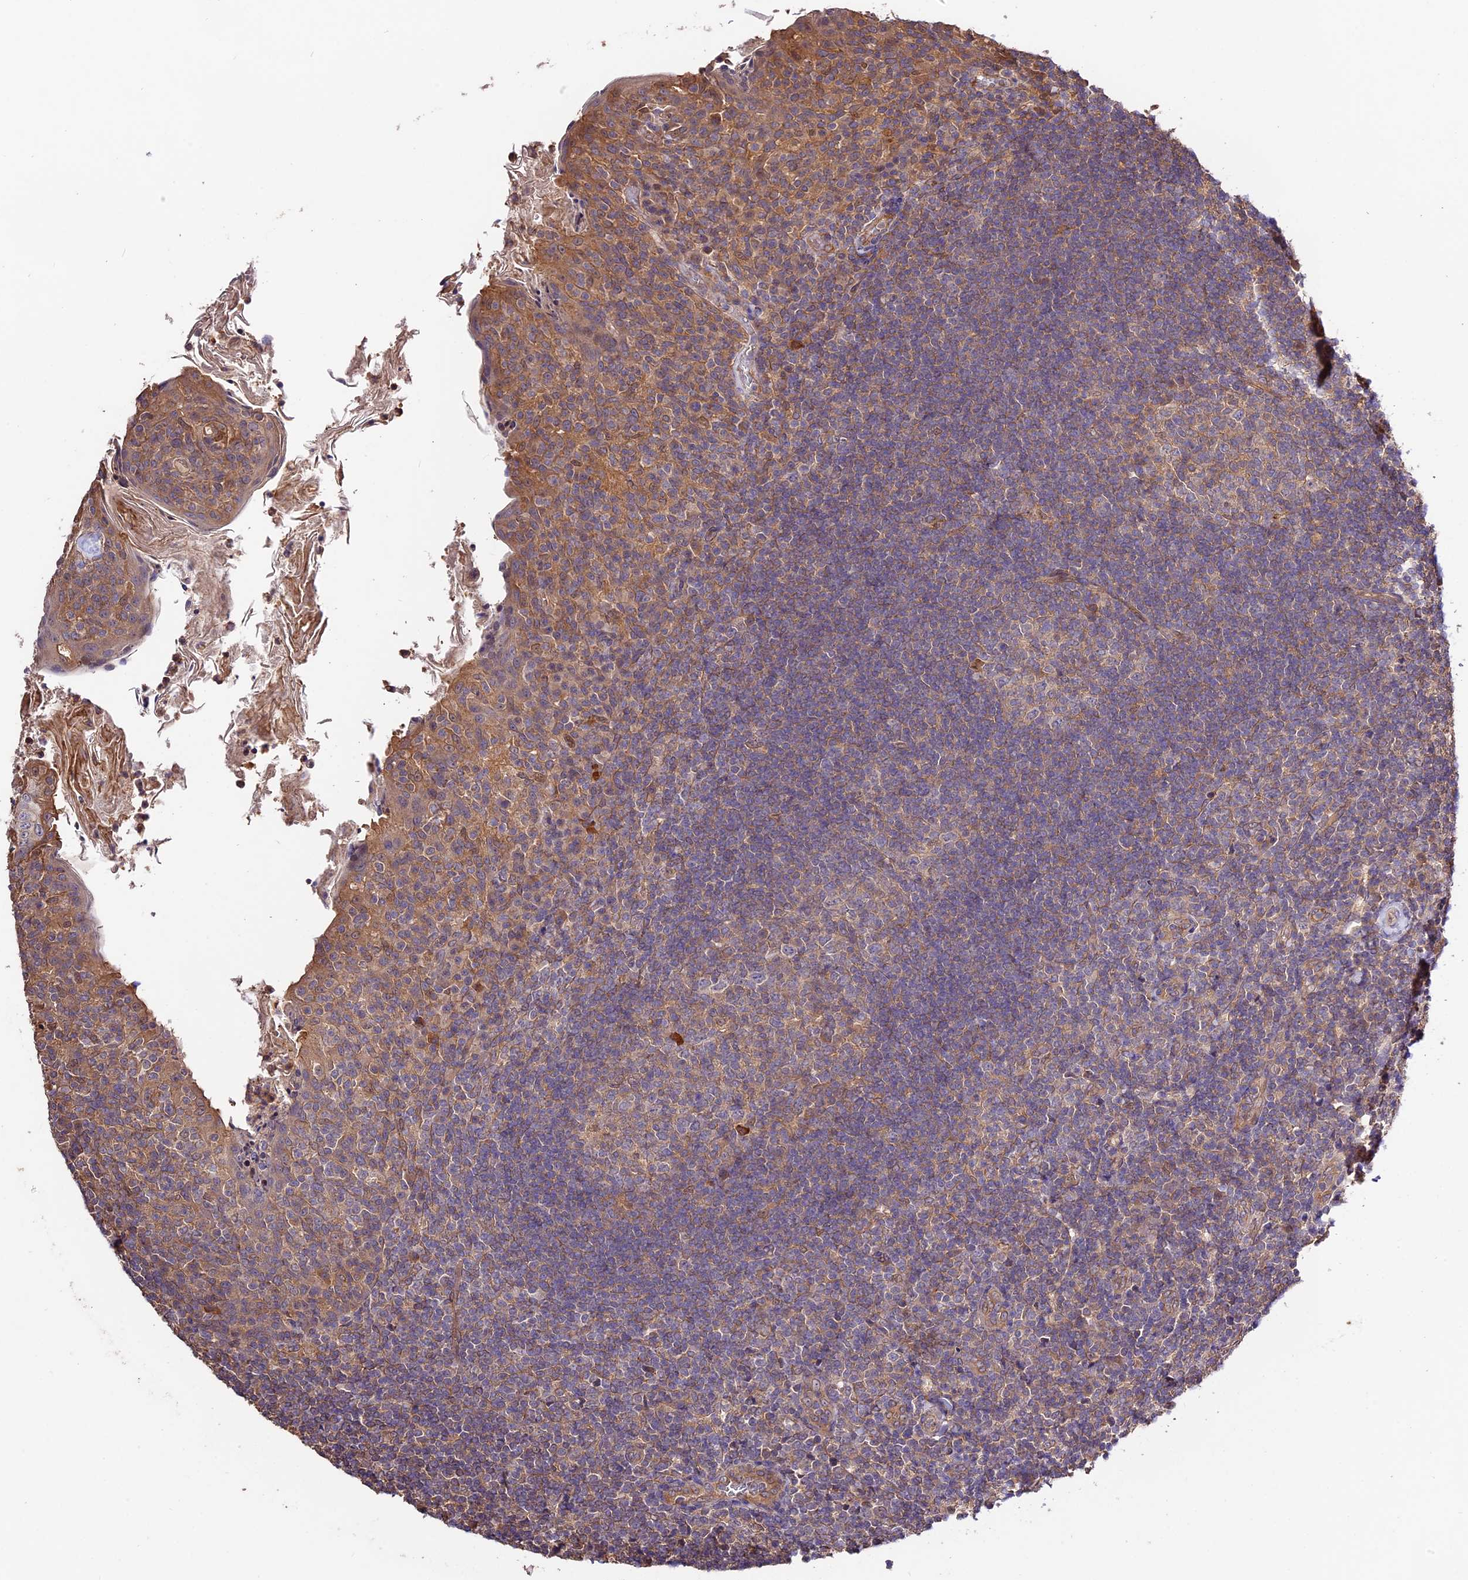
{"staining": {"intensity": "weak", "quantity": ">75%", "location": "cytoplasmic/membranous"}, "tissue": "tonsil", "cell_type": "Germinal center cells", "image_type": "normal", "snomed": [{"axis": "morphology", "description": "Normal tissue, NOS"}, {"axis": "topography", "description": "Tonsil"}], "caption": "Tonsil stained for a protein demonstrates weak cytoplasmic/membranous positivity in germinal center cells. (DAB = brown stain, brightfield microscopy at high magnification).", "gene": "CES3", "patient": {"sex": "female", "age": 10}}